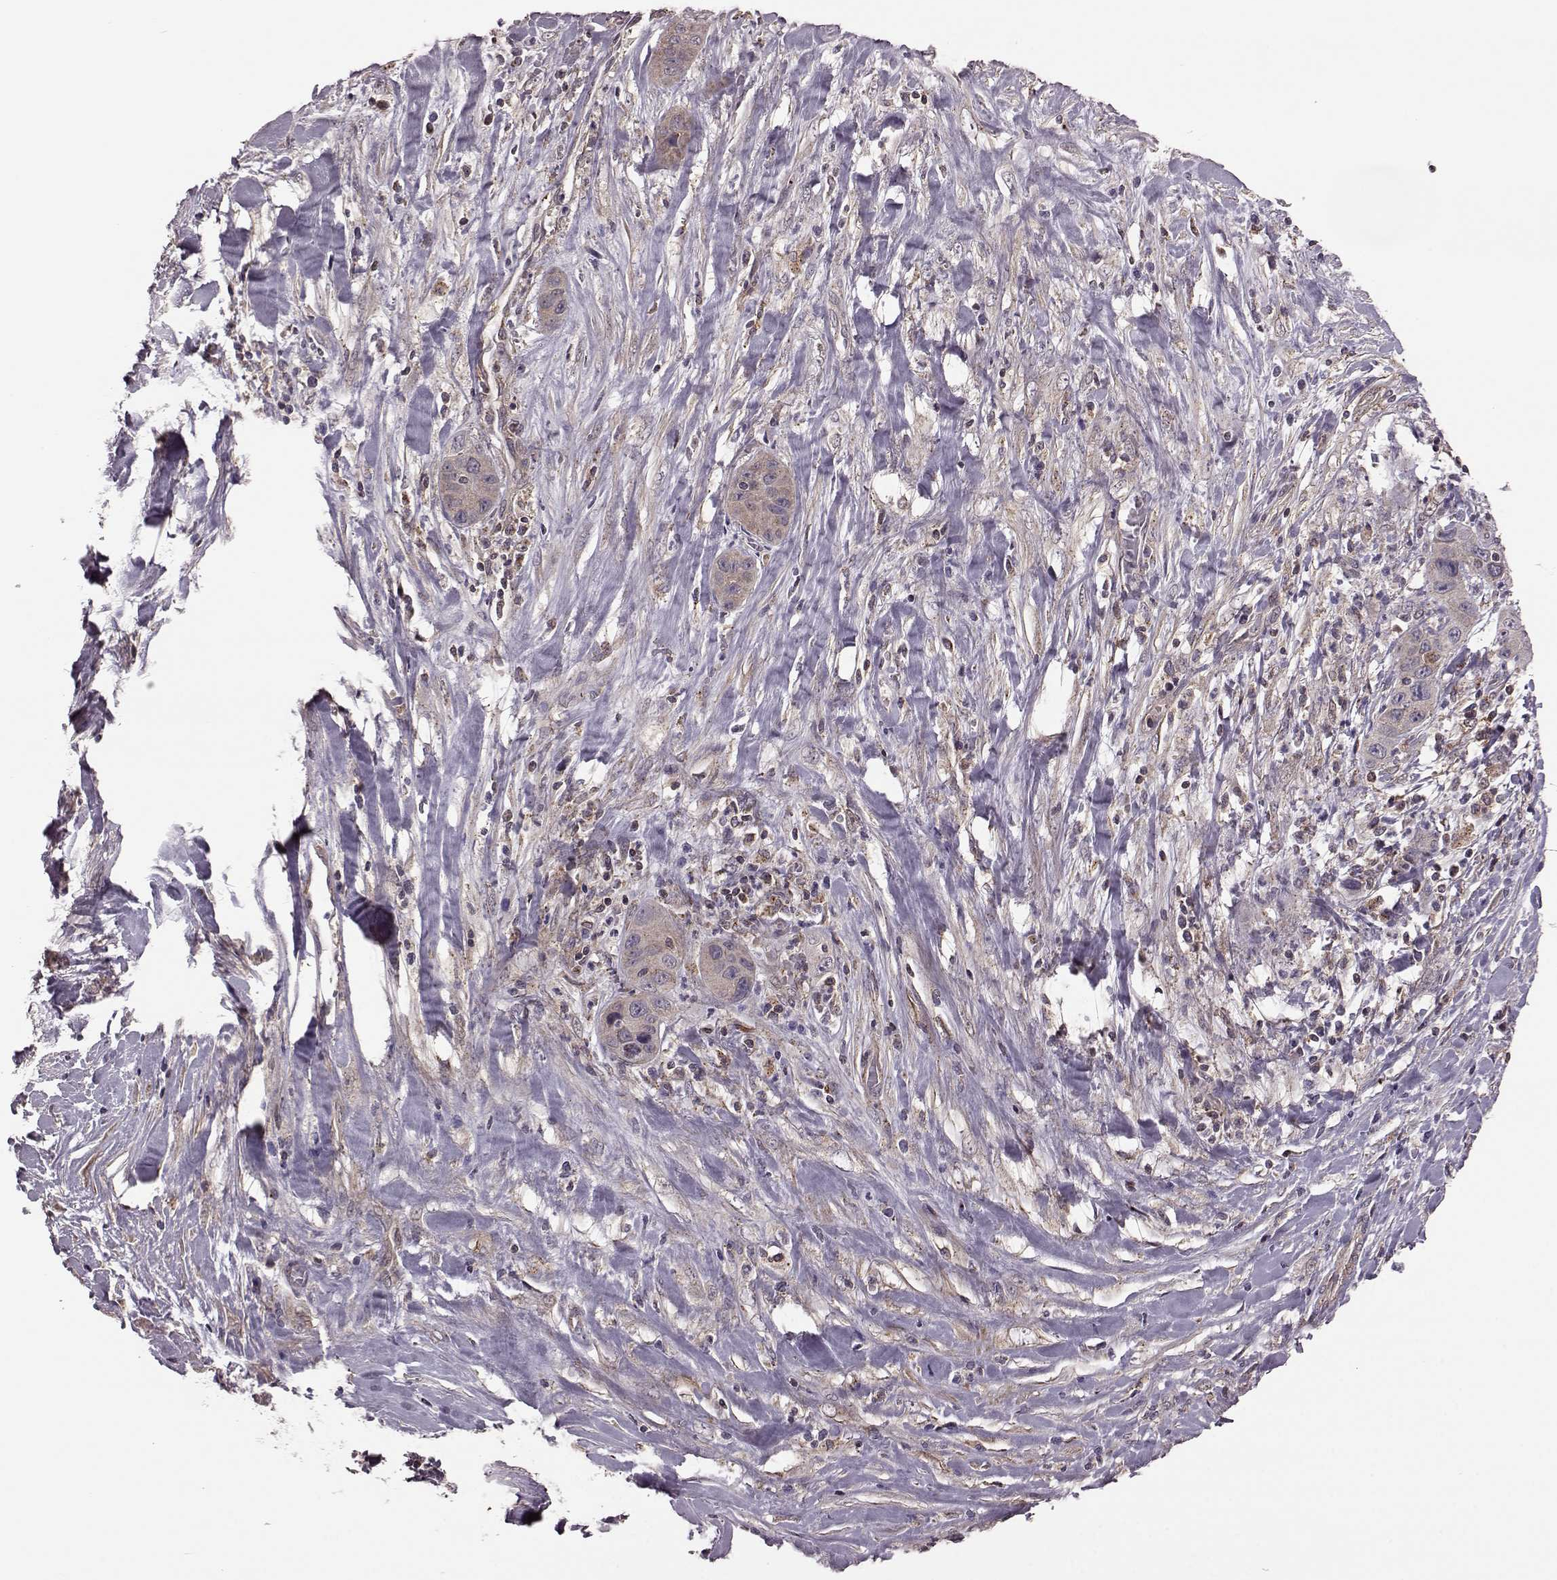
{"staining": {"intensity": "moderate", "quantity": ">75%", "location": "cytoplasmic/membranous"}, "tissue": "liver cancer", "cell_type": "Tumor cells", "image_type": "cancer", "snomed": [{"axis": "morphology", "description": "Cholangiocarcinoma"}, {"axis": "topography", "description": "Liver"}], "caption": "DAB immunohistochemical staining of liver cancer (cholangiocarcinoma) reveals moderate cytoplasmic/membranous protein positivity in approximately >75% of tumor cells. (IHC, brightfield microscopy, high magnification).", "gene": "FNIP2", "patient": {"sex": "female", "age": 52}}